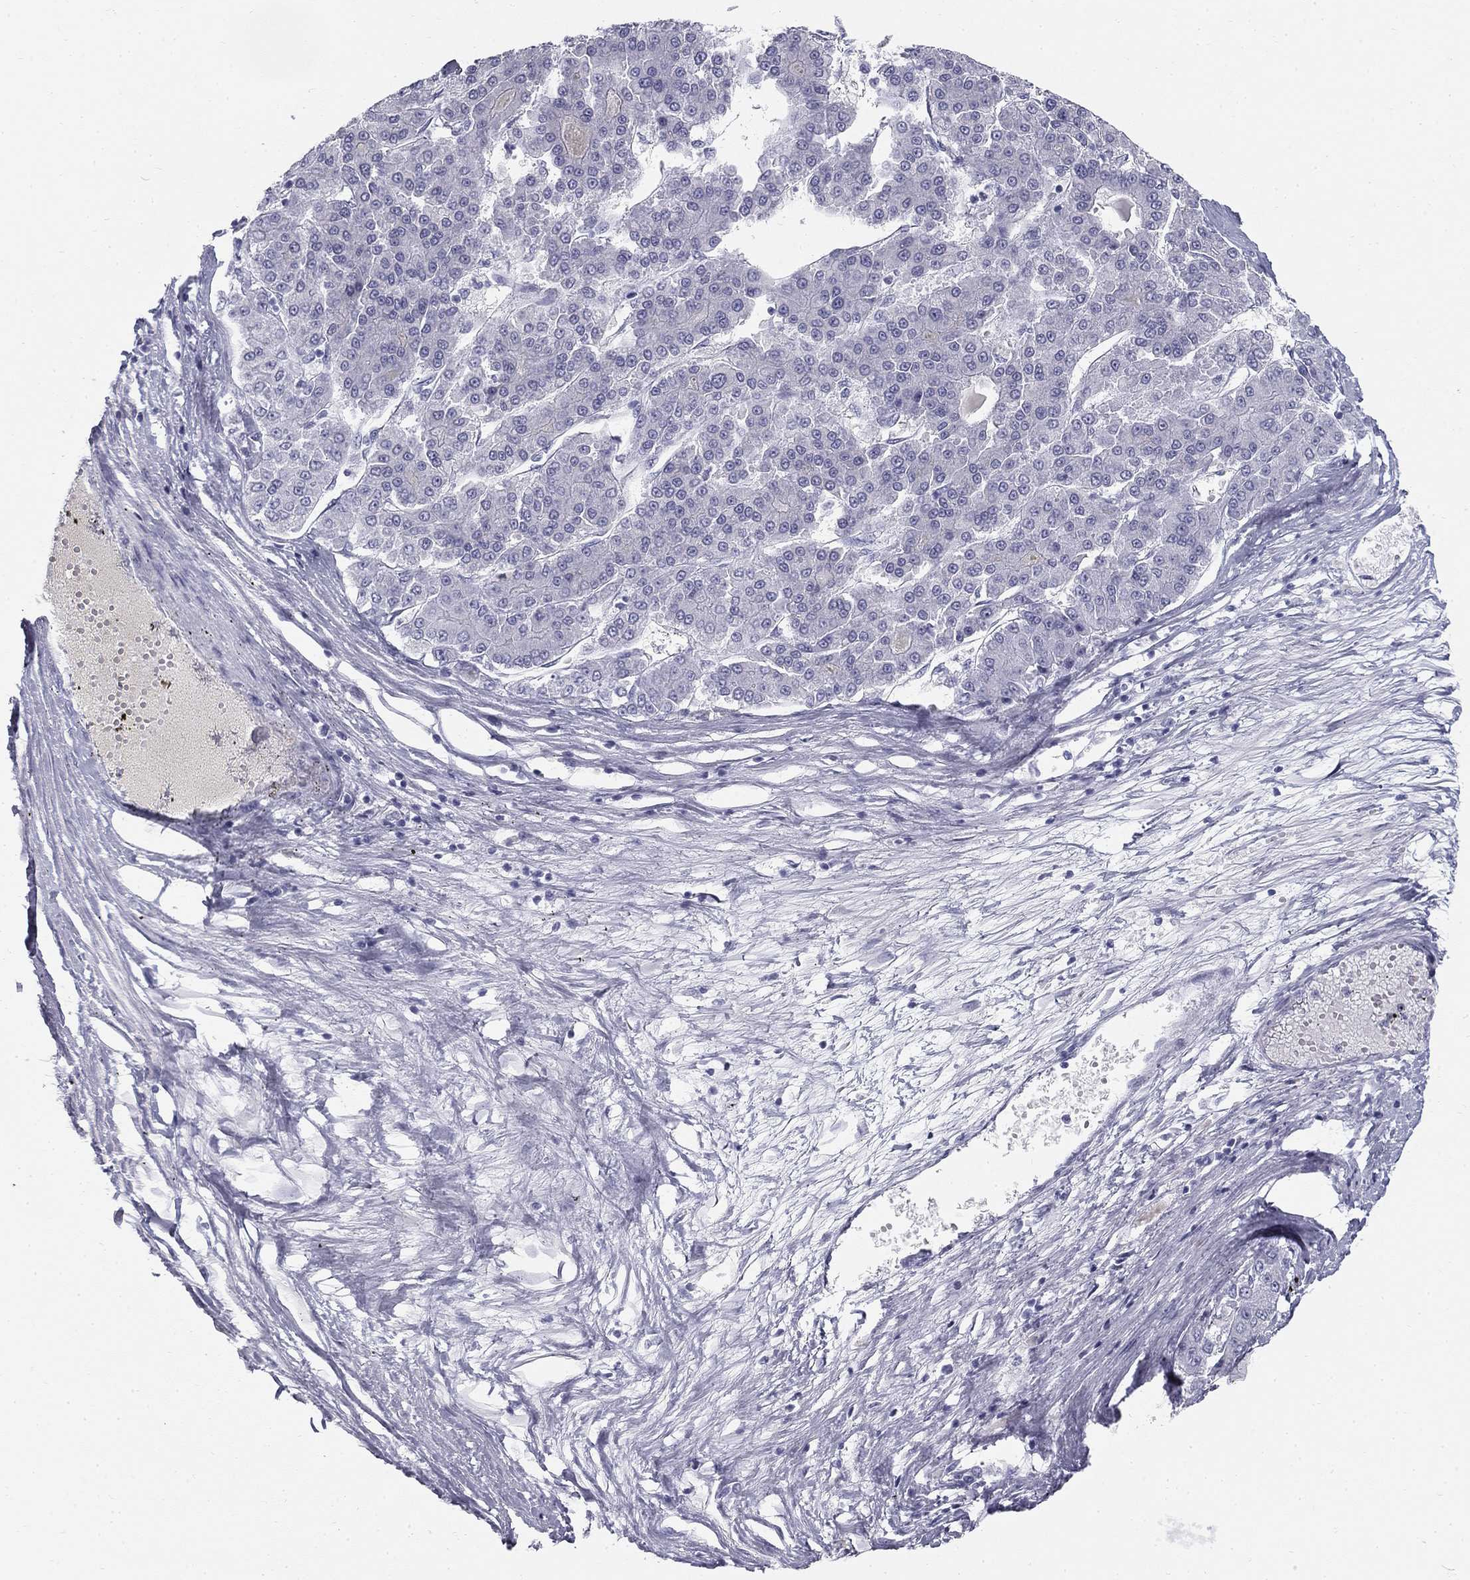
{"staining": {"intensity": "negative", "quantity": "none", "location": "none"}, "tissue": "liver cancer", "cell_type": "Tumor cells", "image_type": "cancer", "snomed": [{"axis": "morphology", "description": "Carcinoma, Hepatocellular, NOS"}, {"axis": "topography", "description": "Liver"}], "caption": "Protein analysis of liver cancer reveals no significant positivity in tumor cells.", "gene": "SULT2B1", "patient": {"sex": "male", "age": 70}}